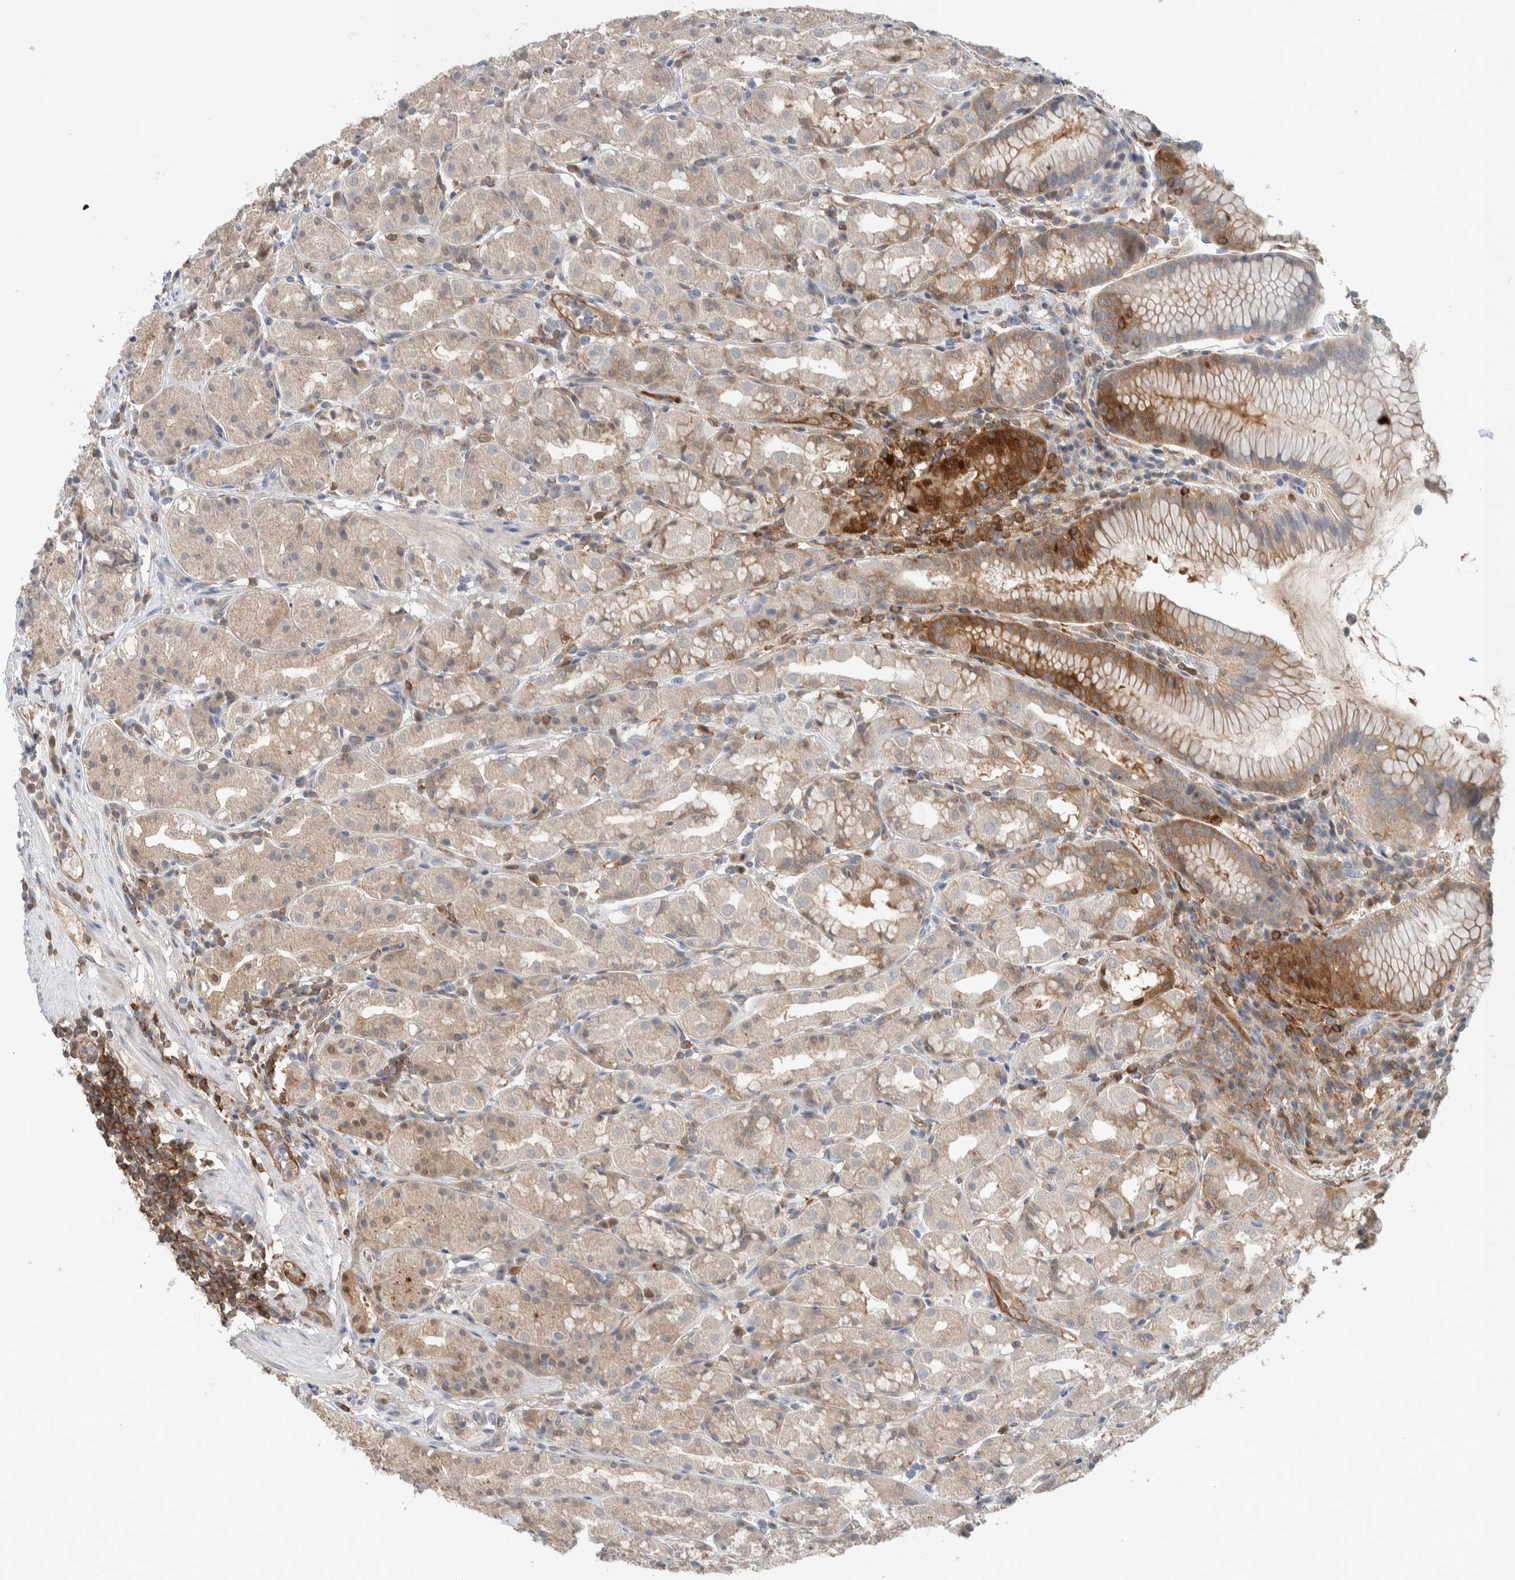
{"staining": {"intensity": "moderate", "quantity": "25%-75%", "location": "cytoplasmic/membranous"}, "tissue": "stomach", "cell_type": "Glandular cells", "image_type": "normal", "snomed": [{"axis": "morphology", "description": "Normal tissue, NOS"}, {"axis": "topography", "description": "Stomach, lower"}], "caption": "IHC (DAB) staining of normal human stomach demonstrates moderate cytoplasmic/membranous protein staining in approximately 25%-75% of glandular cells.", "gene": "NFKB2", "patient": {"sex": "female", "age": 56}}